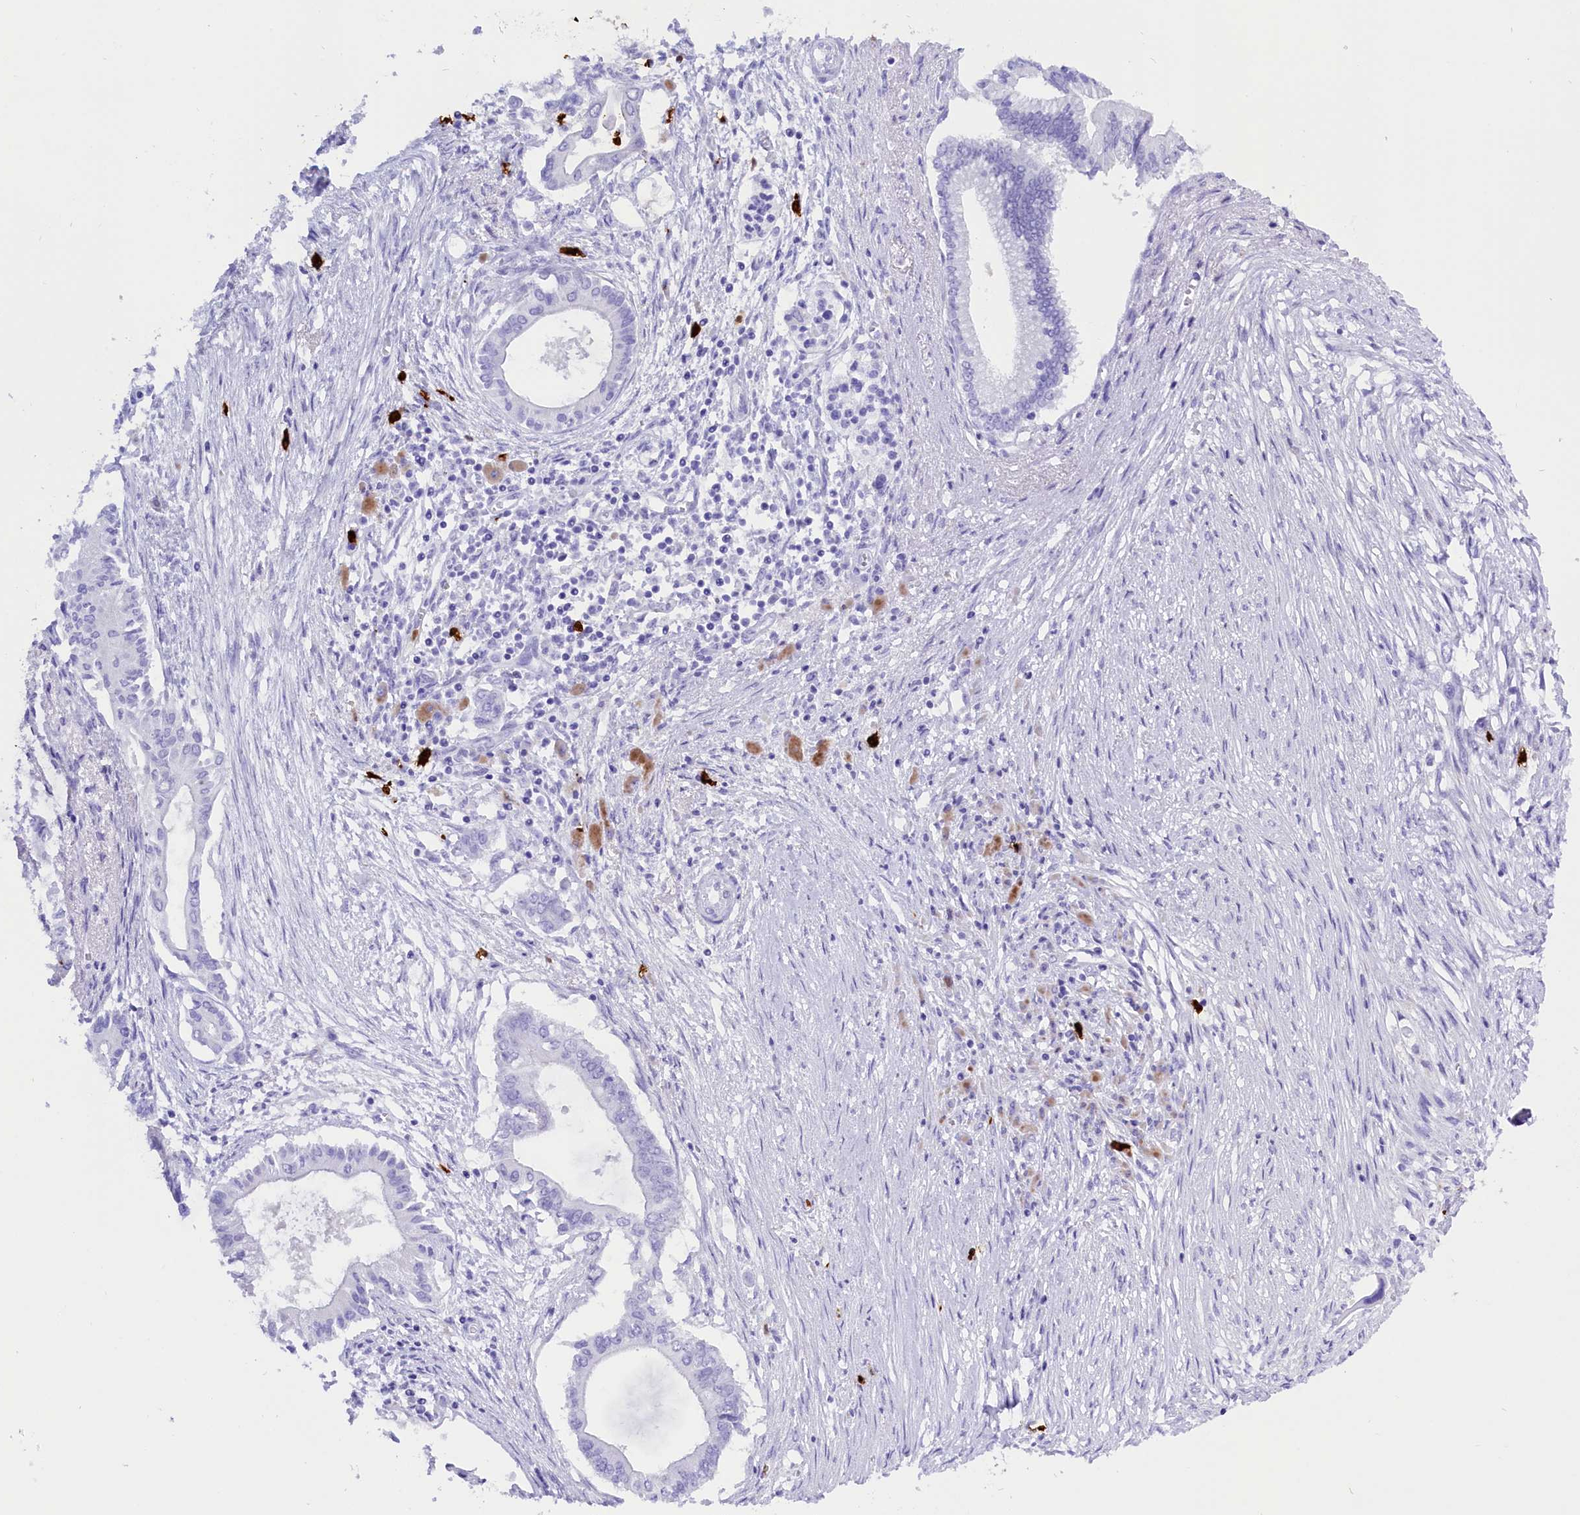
{"staining": {"intensity": "negative", "quantity": "none", "location": "none"}, "tissue": "pancreatic cancer", "cell_type": "Tumor cells", "image_type": "cancer", "snomed": [{"axis": "morphology", "description": "Adenocarcinoma, NOS"}, {"axis": "topography", "description": "Pancreas"}], "caption": "This is a micrograph of IHC staining of pancreatic adenocarcinoma, which shows no positivity in tumor cells.", "gene": "CLC", "patient": {"sex": "male", "age": 68}}